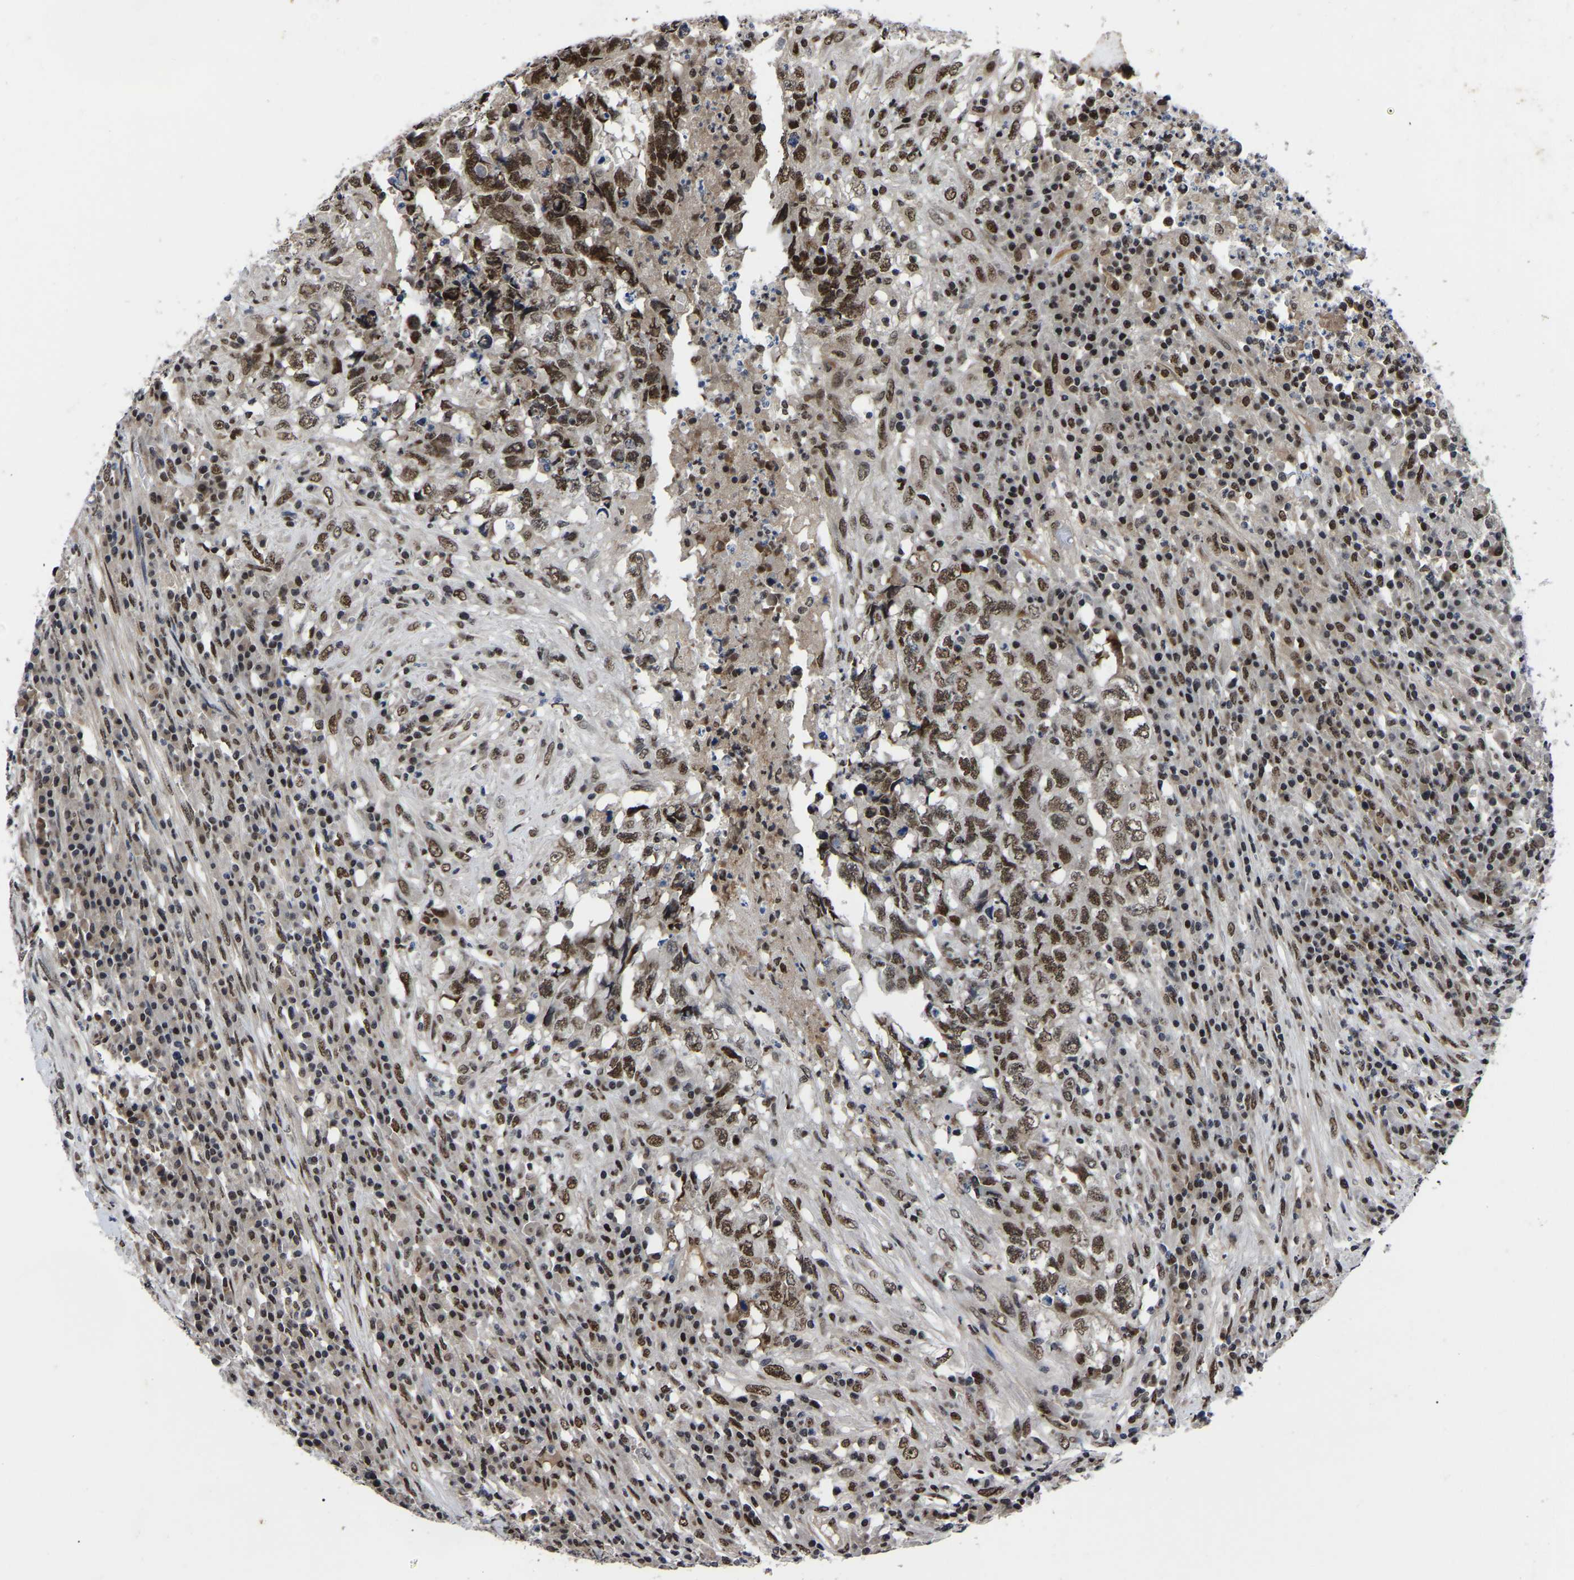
{"staining": {"intensity": "moderate", "quantity": ">75%", "location": "nuclear"}, "tissue": "testis cancer", "cell_type": "Tumor cells", "image_type": "cancer", "snomed": [{"axis": "morphology", "description": "Necrosis, NOS"}, {"axis": "morphology", "description": "Carcinoma, Embryonal, NOS"}, {"axis": "topography", "description": "Testis"}], "caption": "Approximately >75% of tumor cells in human testis embryonal carcinoma demonstrate moderate nuclear protein positivity as visualized by brown immunohistochemical staining.", "gene": "TRIM35", "patient": {"sex": "male", "age": 19}}